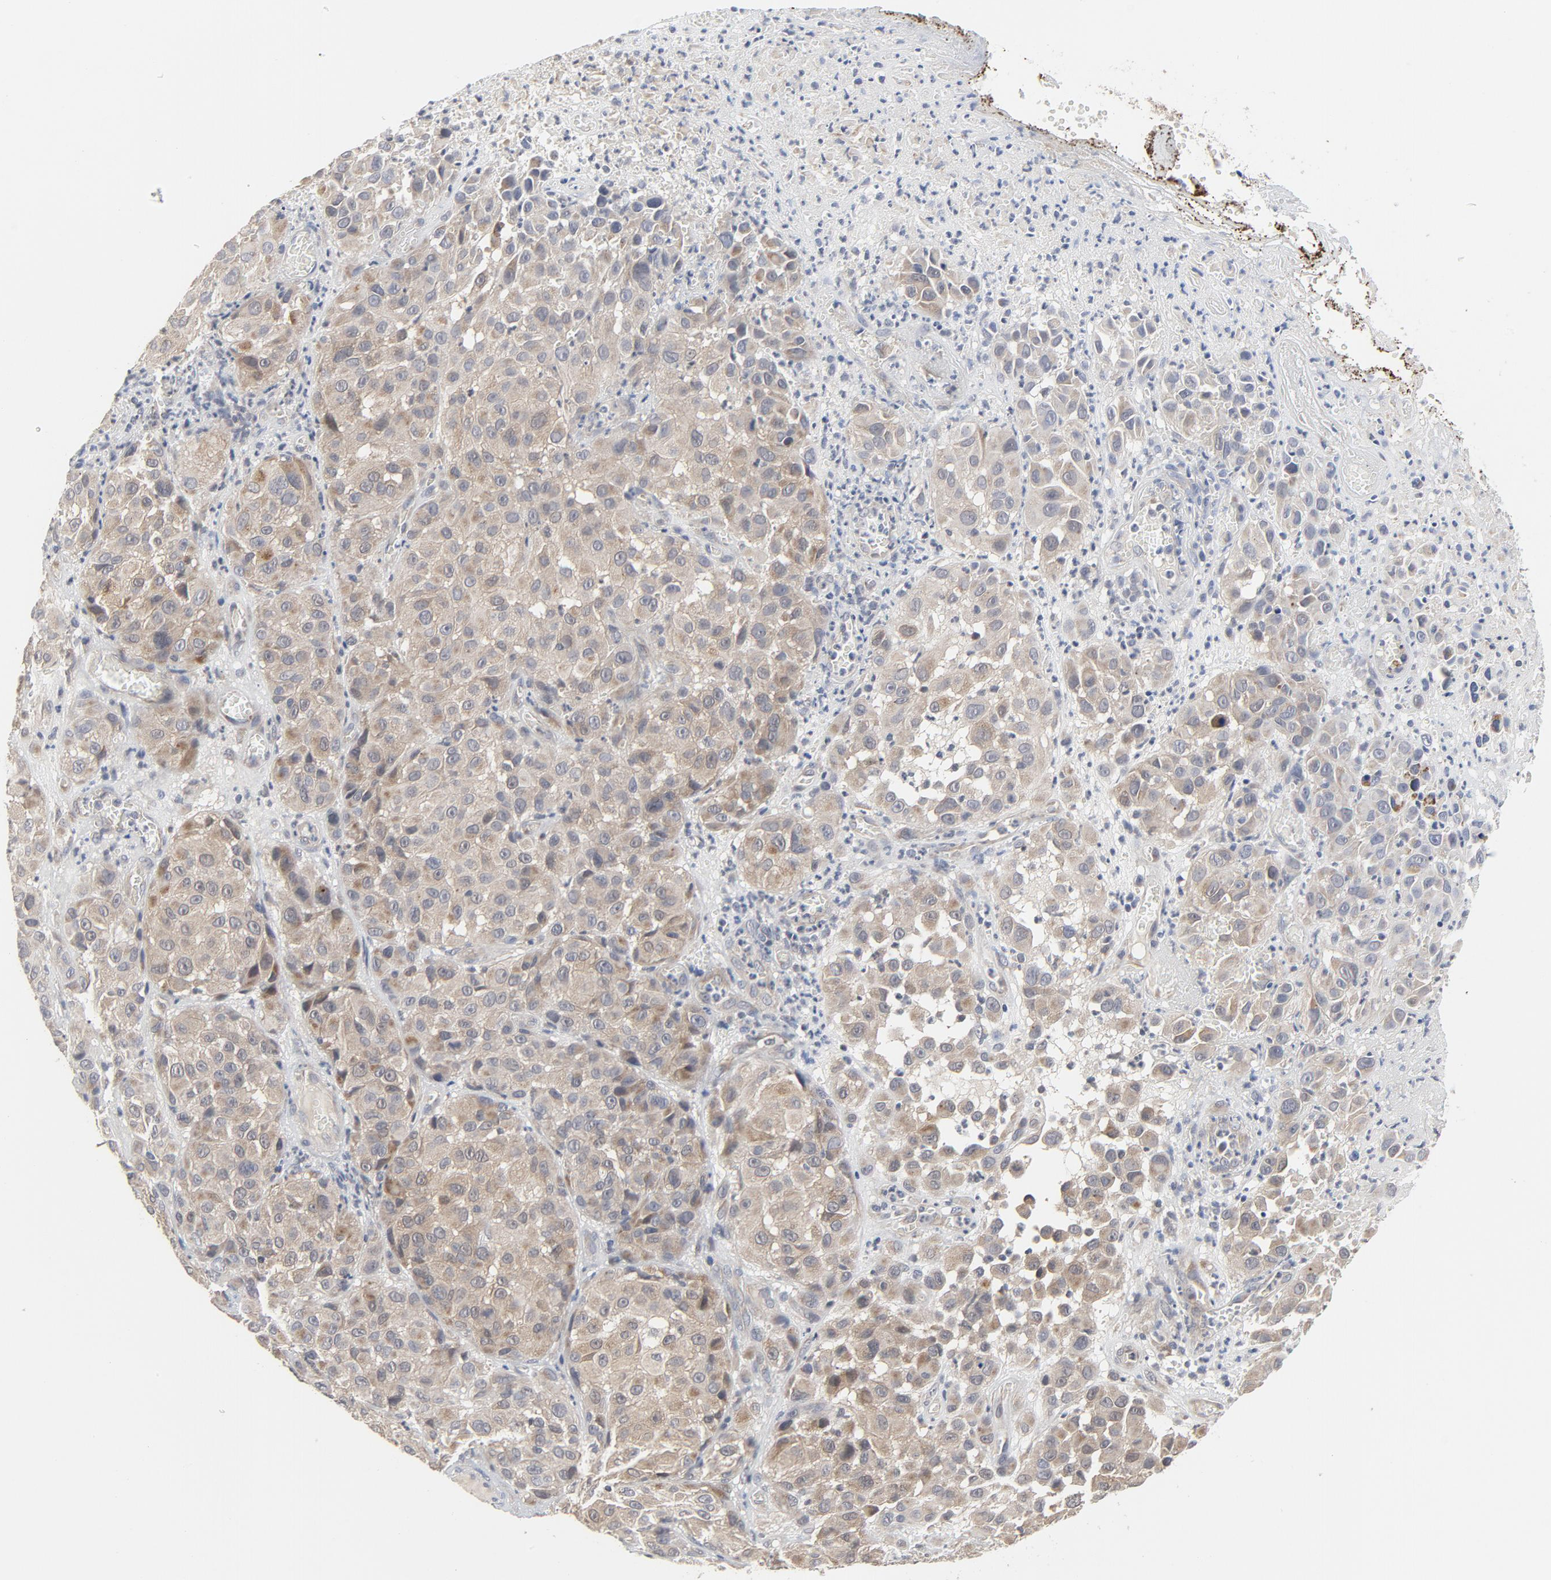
{"staining": {"intensity": "weak", "quantity": ">75%", "location": "cytoplasmic/membranous"}, "tissue": "melanoma", "cell_type": "Tumor cells", "image_type": "cancer", "snomed": [{"axis": "morphology", "description": "Malignant melanoma, NOS"}, {"axis": "topography", "description": "Skin"}], "caption": "Immunohistochemistry of human malignant melanoma exhibits low levels of weak cytoplasmic/membranous positivity in about >75% of tumor cells.", "gene": "C14orf119", "patient": {"sex": "female", "age": 21}}